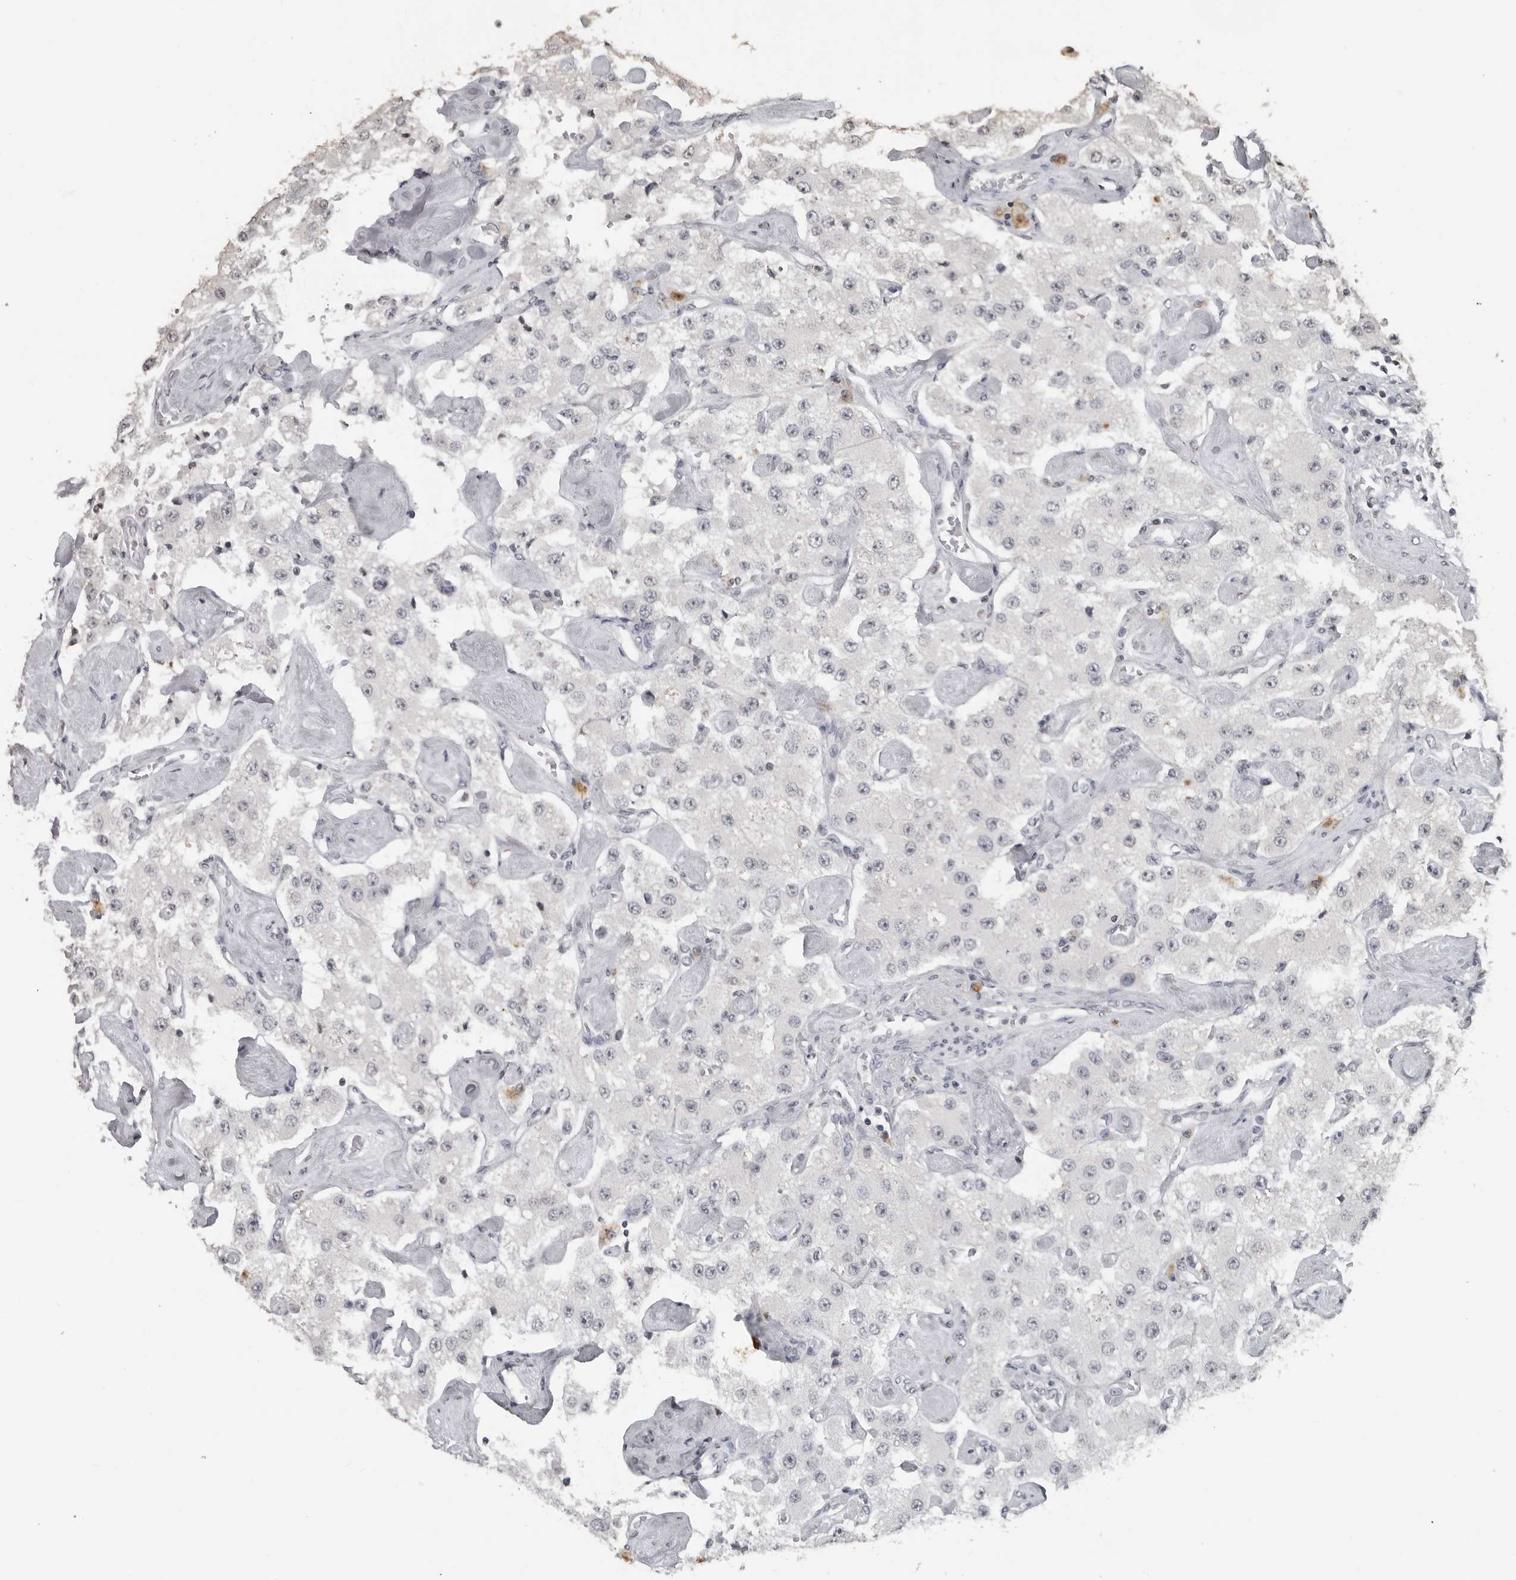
{"staining": {"intensity": "negative", "quantity": "none", "location": "none"}, "tissue": "carcinoid", "cell_type": "Tumor cells", "image_type": "cancer", "snomed": [{"axis": "morphology", "description": "Carcinoid, malignant, NOS"}, {"axis": "topography", "description": "Pancreas"}], "caption": "Immunohistochemistry (IHC) image of human malignant carcinoid stained for a protein (brown), which displays no staining in tumor cells.", "gene": "DDX54", "patient": {"sex": "male", "age": 41}}